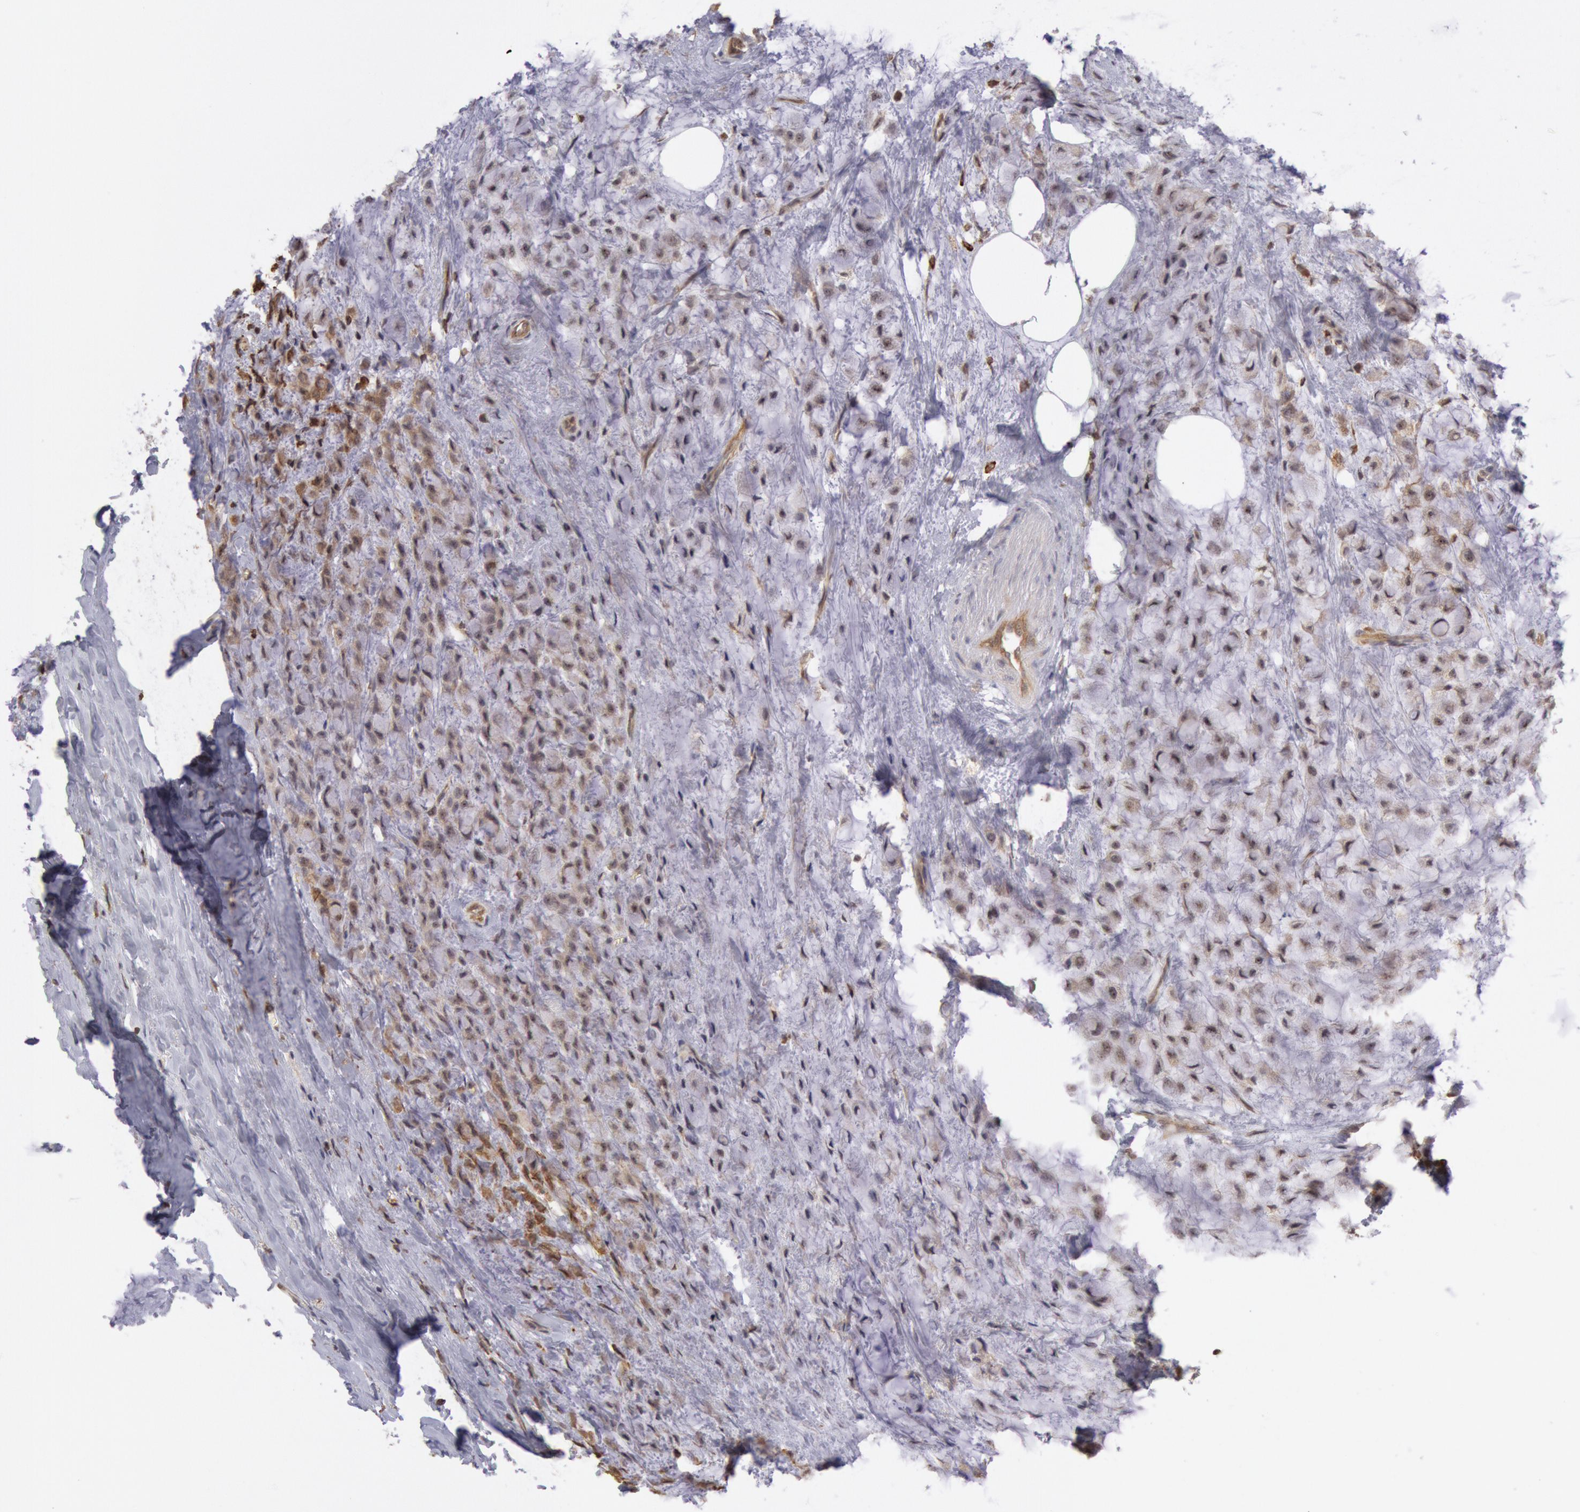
{"staining": {"intensity": "weak", "quantity": "<25%", "location": "cytoplasmic/membranous"}, "tissue": "breast cancer", "cell_type": "Tumor cells", "image_type": "cancer", "snomed": [{"axis": "morphology", "description": "Lobular carcinoma"}, {"axis": "topography", "description": "Breast"}], "caption": "High magnification brightfield microscopy of breast cancer (lobular carcinoma) stained with DAB (3,3'-diaminobenzidine) (brown) and counterstained with hematoxylin (blue): tumor cells show no significant positivity. (DAB (3,3'-diaminobenzidine) immunohistochemistry, high magnification).", "gene": "TAP2", "patient": {"sex": "female", "age": 85}}